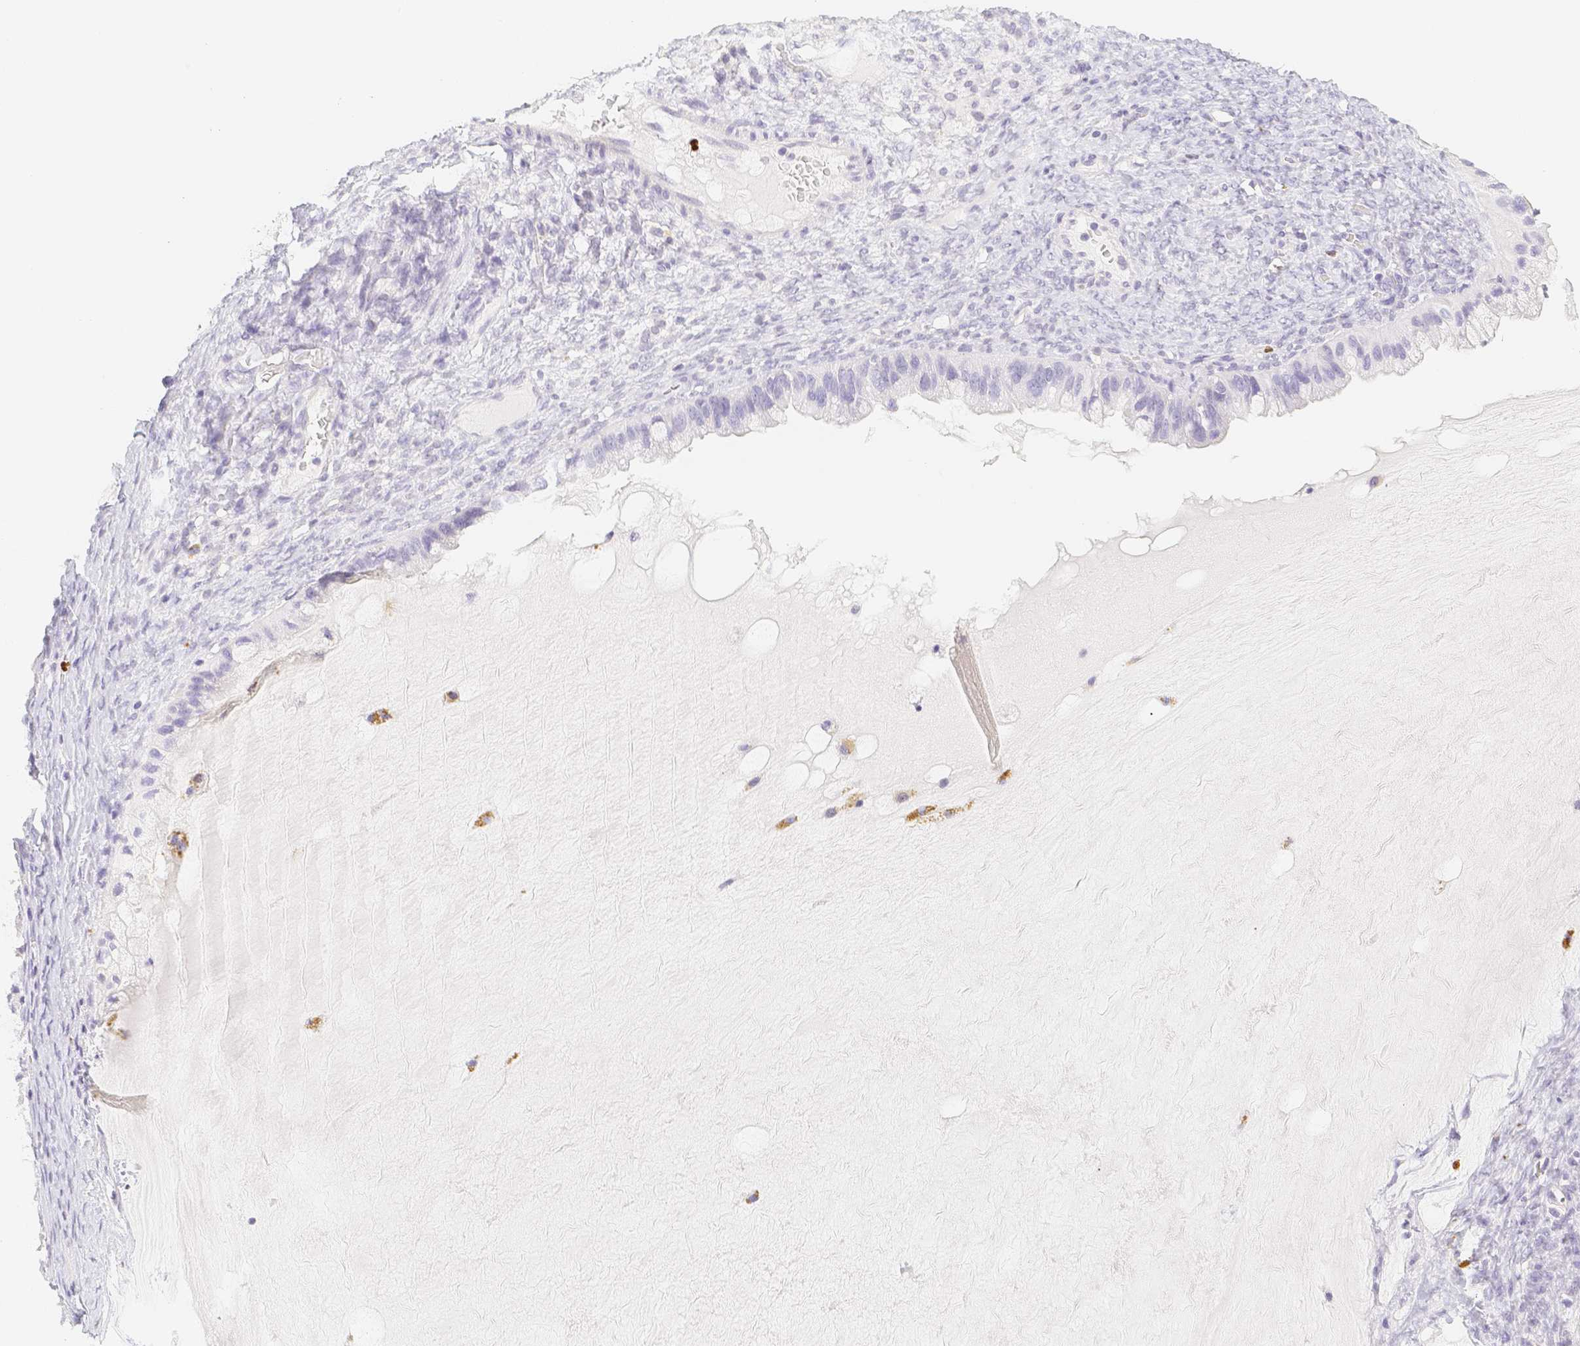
{"staining": {"intensity": "negative", "quantity": "none", "location": "none"}, "tissue": "ovarian cancer", "cell_type": "Tumor cells", "image_type": "cancer", "snomed": [{"axis": "morphology", "description": "Cystadenocarcinoma, mucinous, NOS"}, {"axis": "topography", "description": "Ovary"}], "caption": "Immunohistochemistry (IHC) image of human ovarian mucinous cystadenocarcinoma stained for a protein (brown), which exhibits no staining in tumor cells.", "gene": "PADI4", "patient": {"sex": "female", "age": 57}}